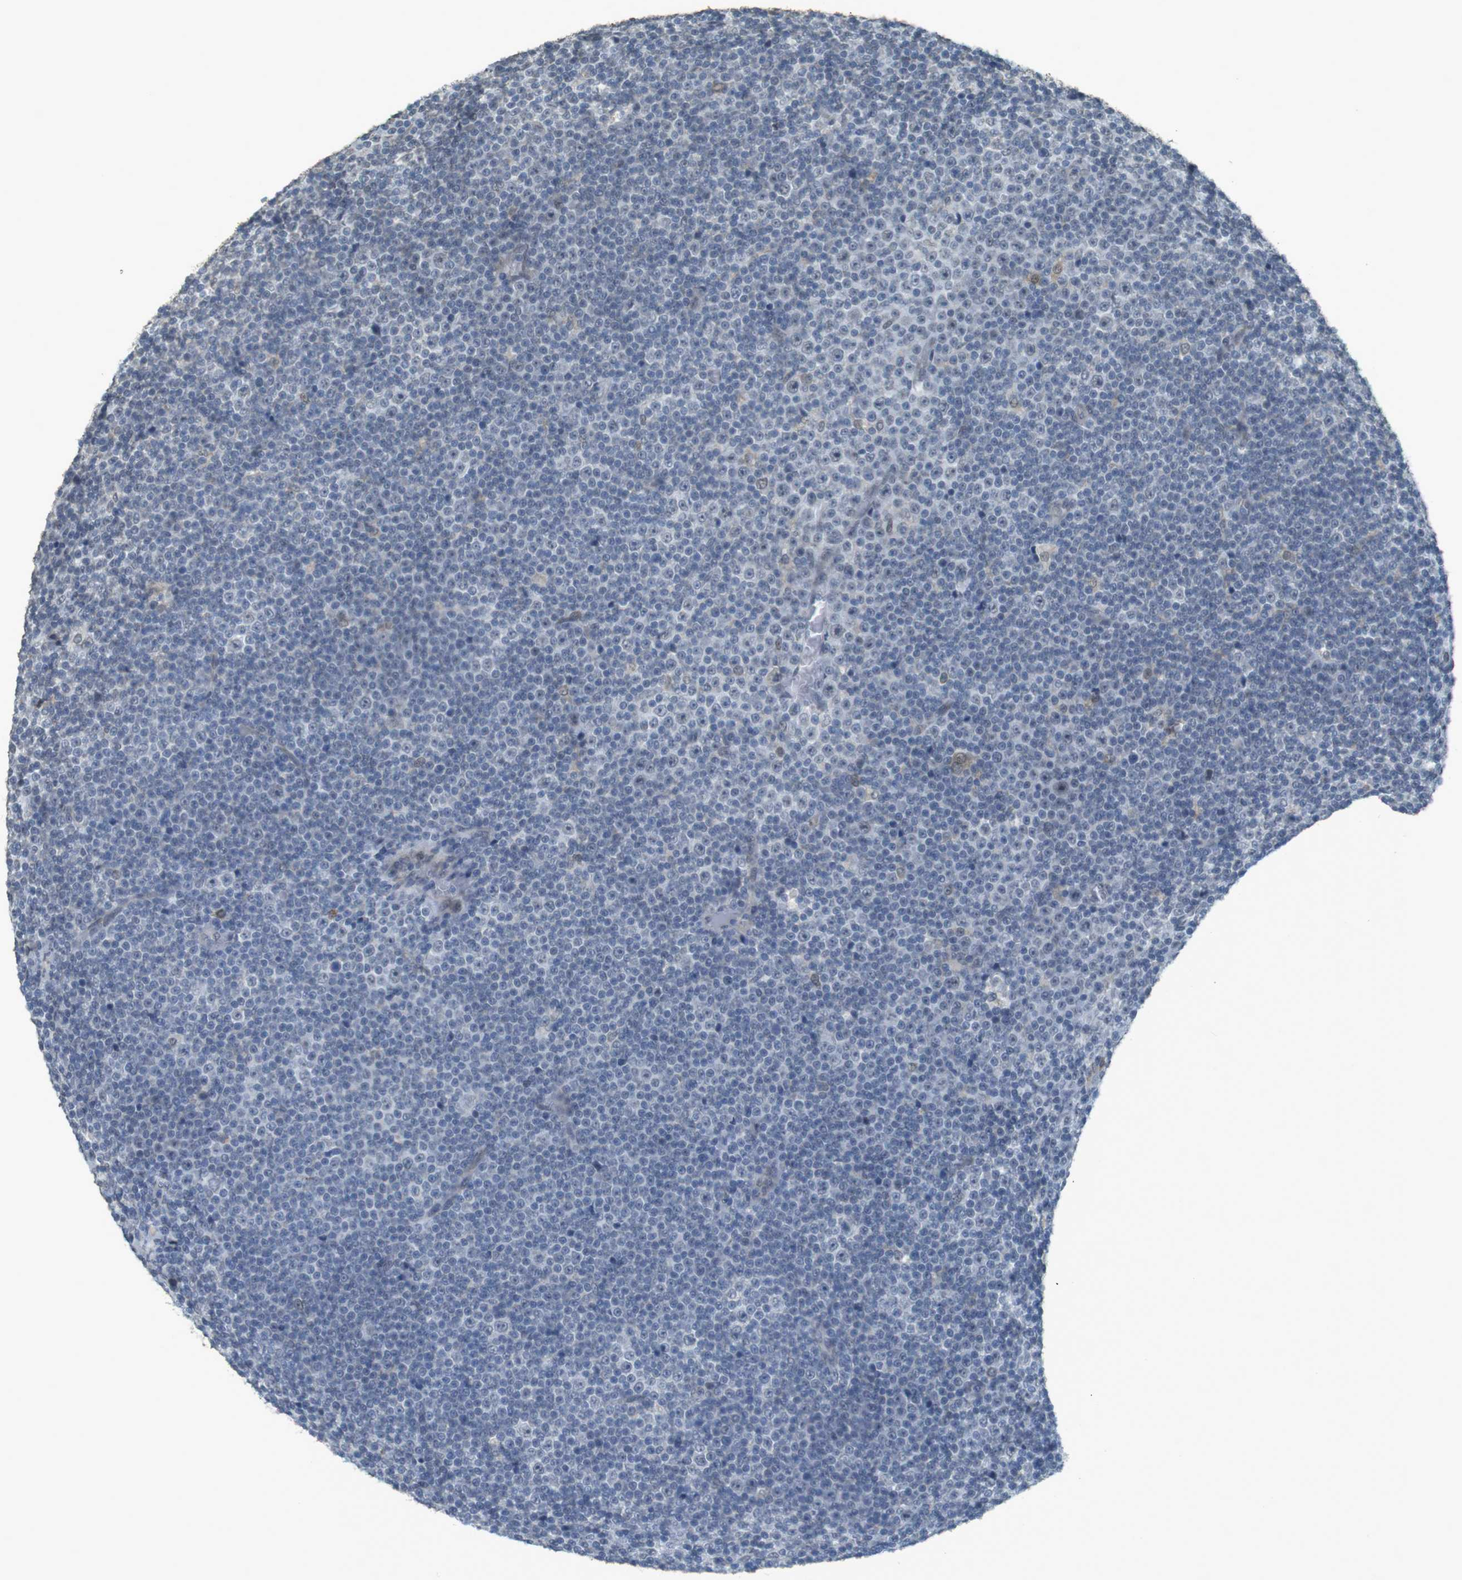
{"staining": {"intensity": "negative", "quantity": "none", "location": "none"}, "tissue": "lymphoma", "cell_type": "Tumor cells", "image_type": "cancer", "snomed": [{"axis": "morphology", "description": "Malignant lymphoma, non-Hodgkin's type, Low grade"}, {"axis": "topography", "description": "Lymph node"}], "caption": "Immunohistochemical staining of human lymphoma displays no significant staining in tumor cells.", "gene": "FZD10", "patient": {"sex": "female", "age": 67}}